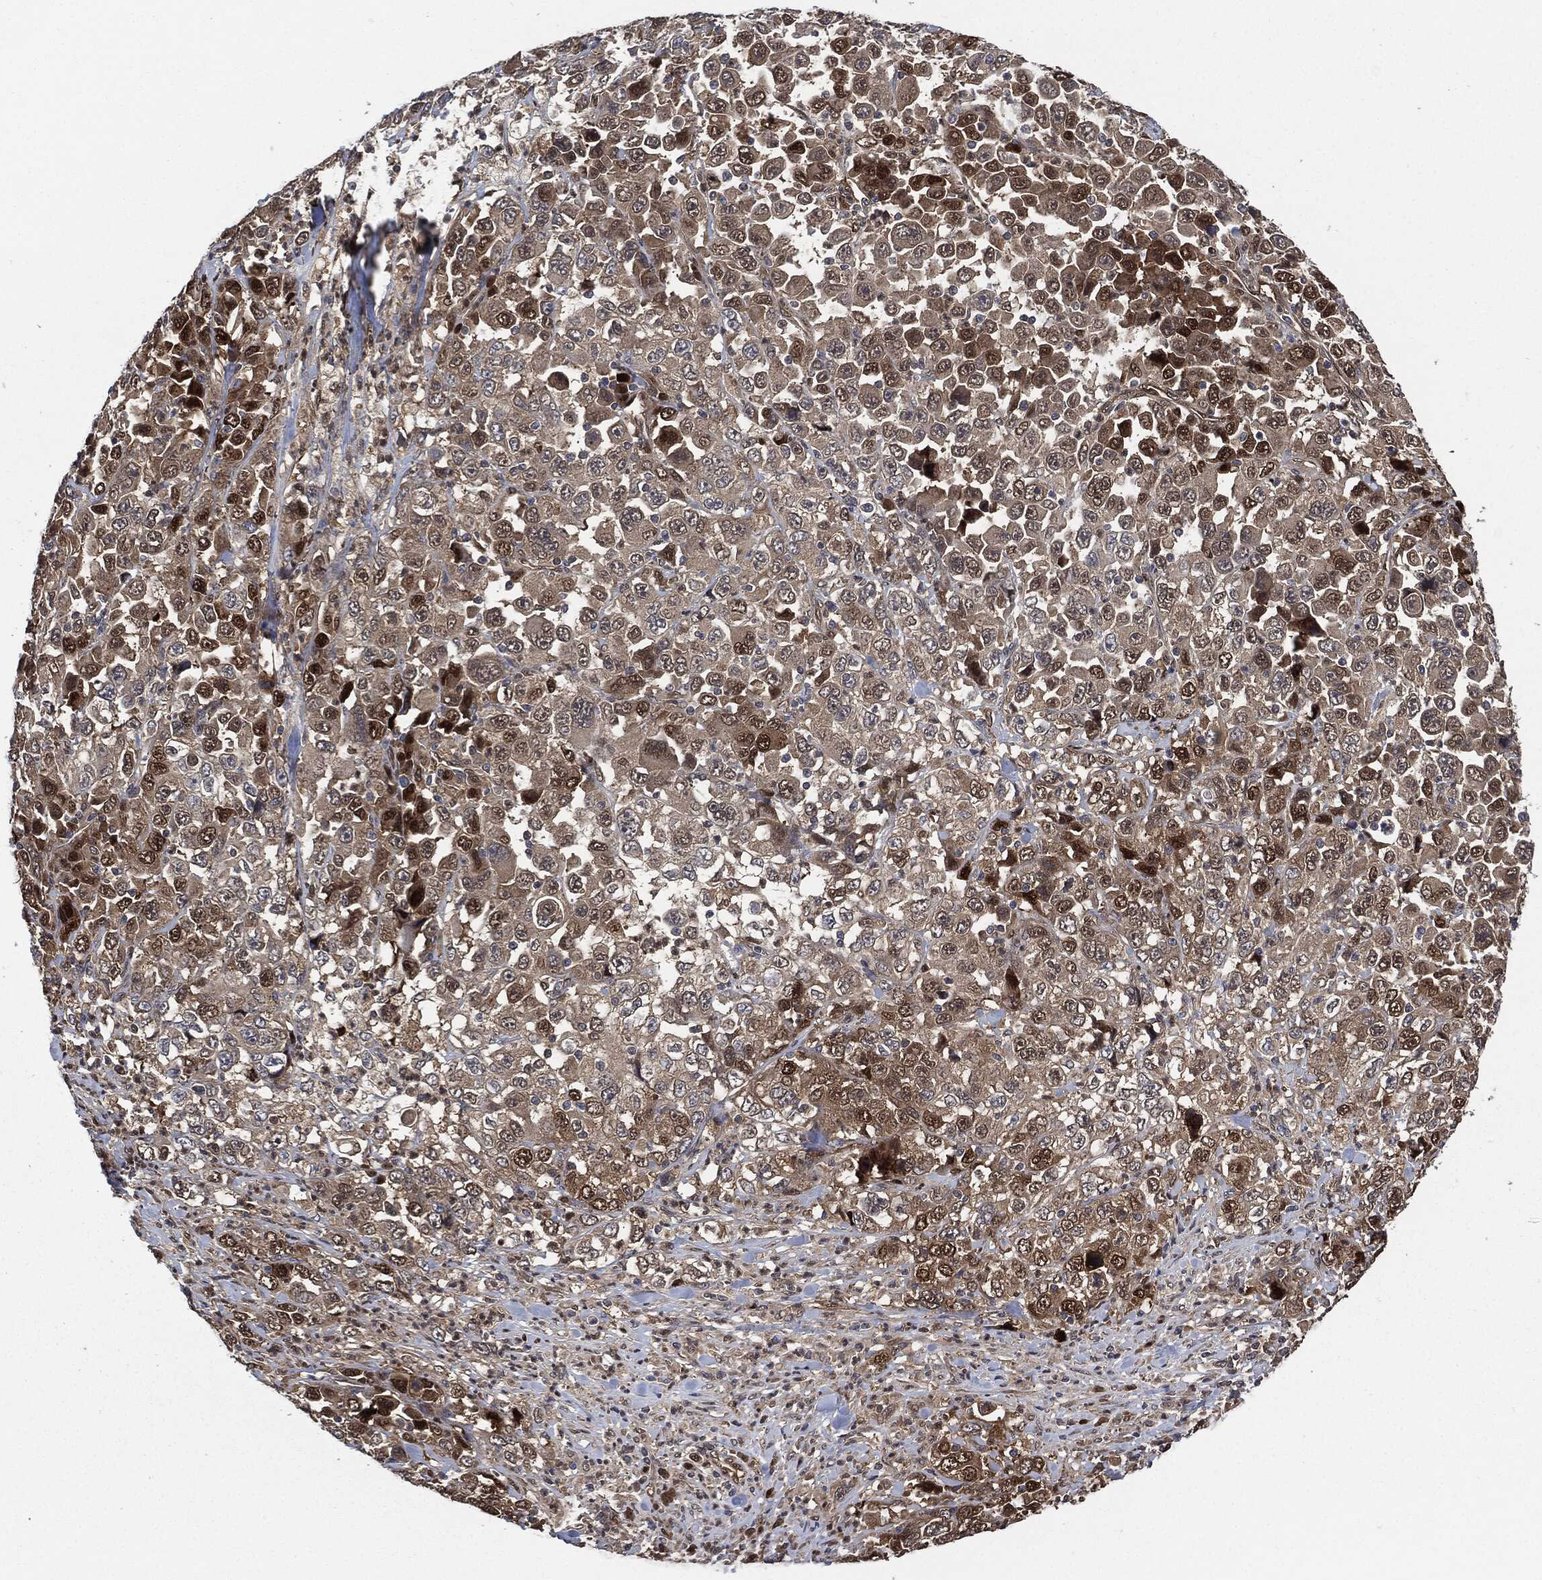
{"staining": {"intensity": "strong", "quantity": "<25%", "location": "cytoplasmic/membranous,nuclear"}, "tissue": "stomach cancer", "cell_type": "Tumor cells", "image_type": "cancer", "snomed": [{"axis": "morphology", "description": "Normal tissue, NOS"}, {"axis": "morphology", "description": "Adenocarcinoma, NOS"}, {"axis": "topography", "description": "Stomach, upper"}, {"axis": "topography", "description": "Stomach"}], "caption": "Immunohistochemical staining of stomach cancer (adenocarcinoma) demonstrates medium levels of strong cytoplasmic/membranous and nuclear protein staining in about <25% of tumor cells.", "gene": "DCTN1", "patient": {"sex": "male", "age": 59}}